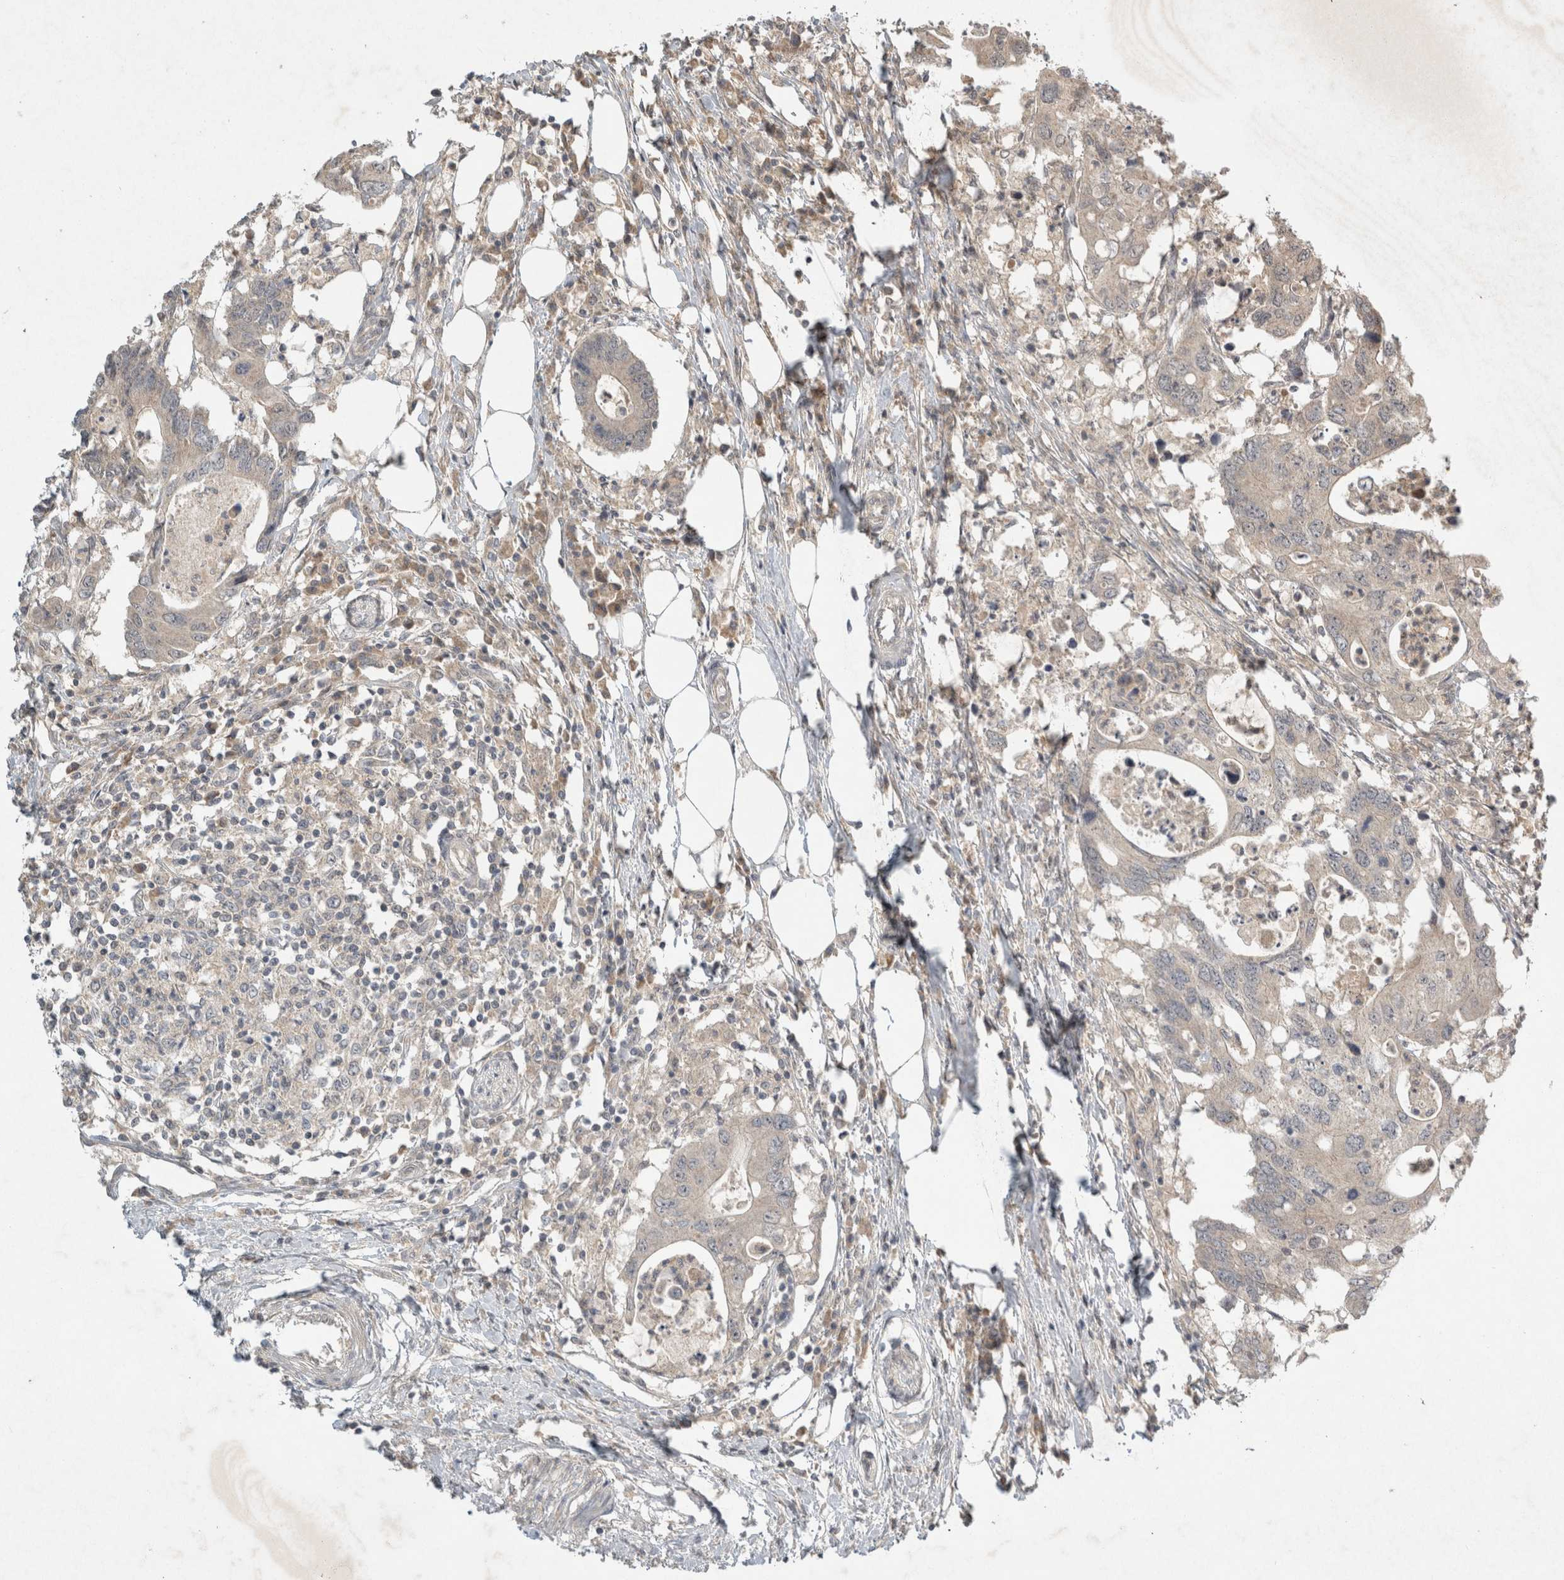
{"staining": {"intensity": "weak", "quantity": "<25%", "location": "cytoplasmic/membranous"}, "tissue": "colorectal cancer", "cell_type": "Tumor cells", "image_type": "cancer", "snomed": [{"axis": "morphology", "description": "Adenocarcinoma, NOS"}, {"axis": "topography", "description": "Colon"}], "caption": "Immunohistochemical staining of human colorectal adenocarcinoma reveals no significant positivity in tumor cells. (DAB immunohistochemistry, high magnification).", "gene": "LOXL2", "patient": {"sex": "male", "age": 71}}